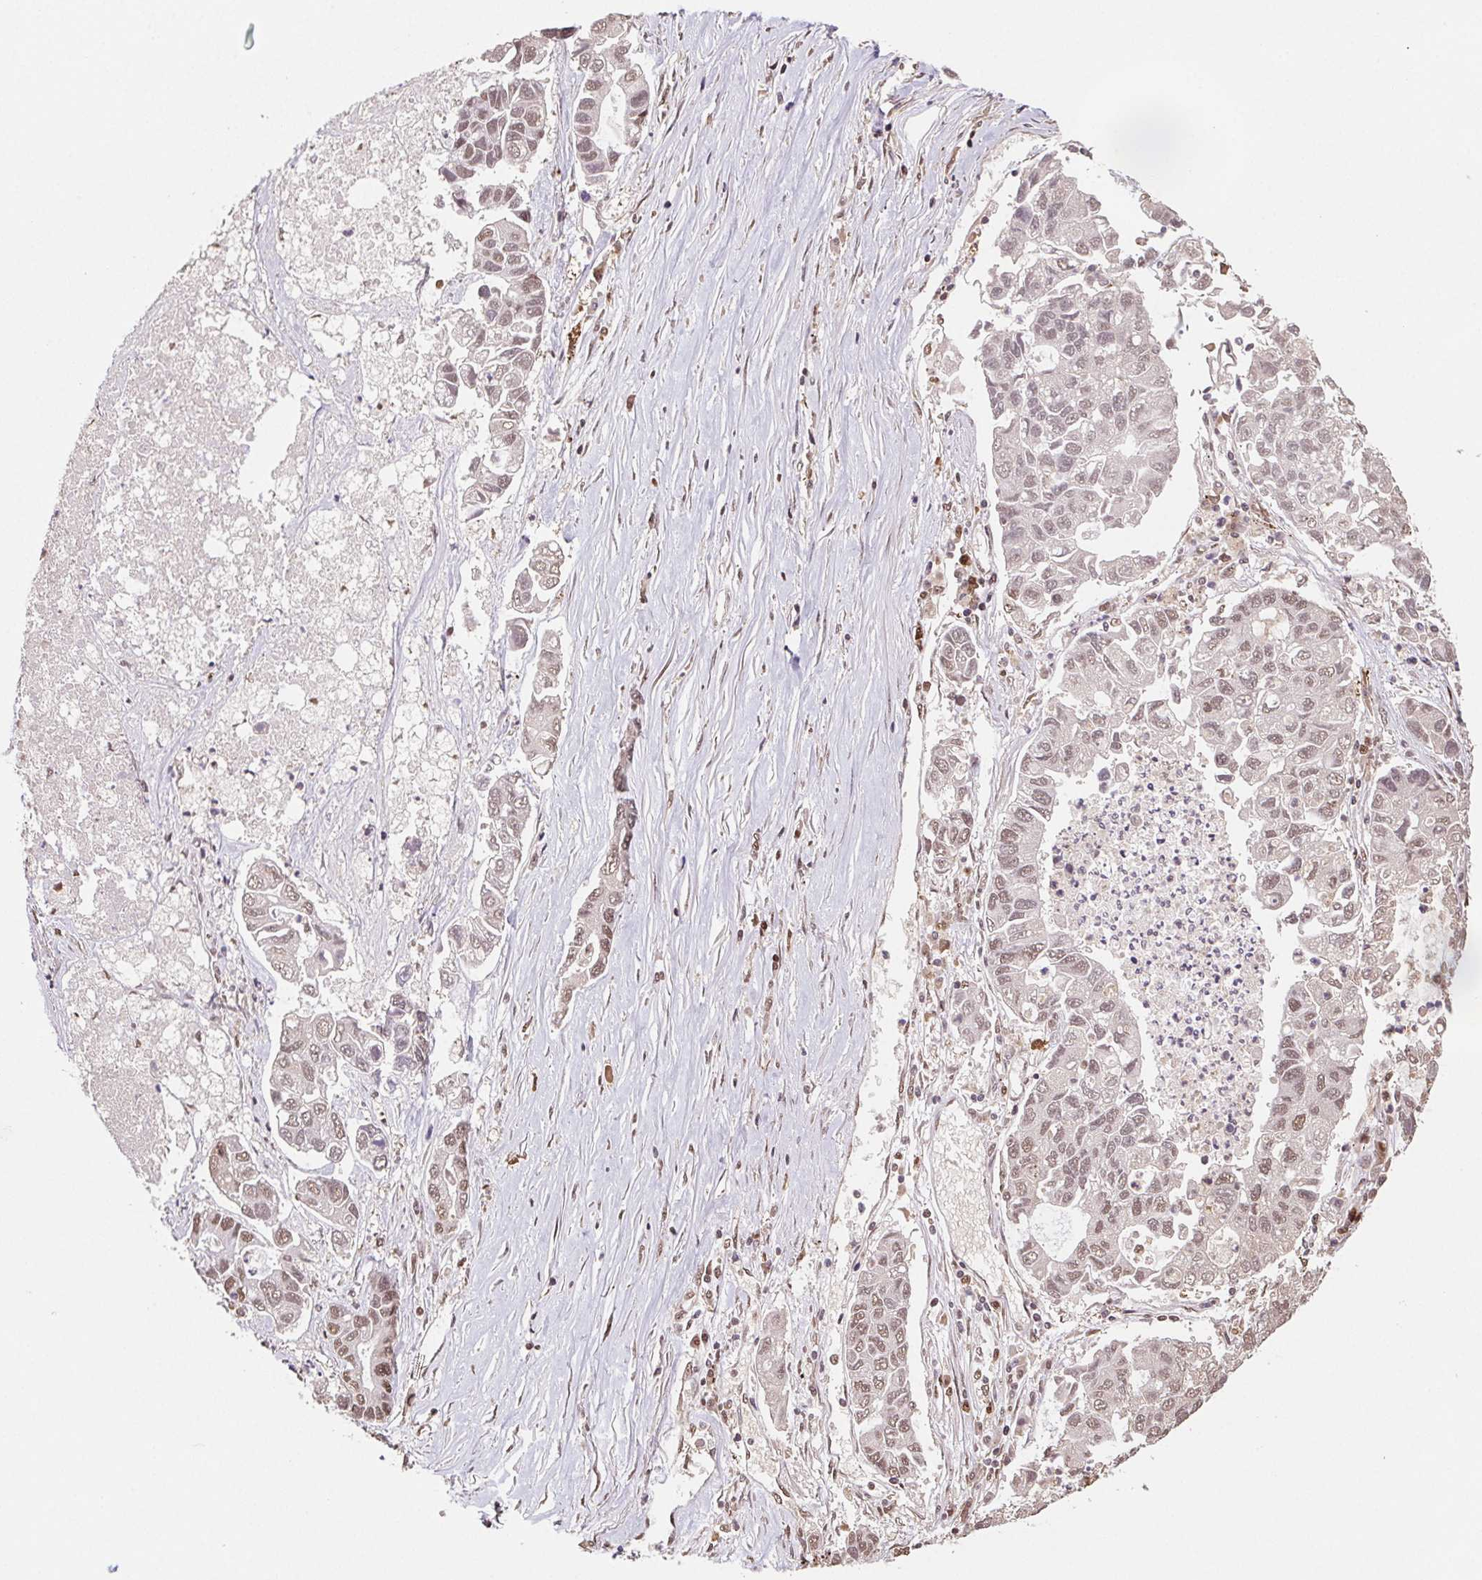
{"staining": {"intensity": "moderate", "quantity": ">75%", "location": "nuclear"}, "tissue": "lung cancer", "cell_type": "Tumor cells", "image_type": "cancer", "snomed": [{"axis": "morphology", "description": "Adenocarcinoma, NOS"}, {"axis": "topography", "description": "Bronchus"}, {"axis": "topography", "description": "Lung"}], "caption": "This is a micrograph of IHC staining of lung cancer (adenocarcinoma), which shows moderate expression in the nuclear of tumor cells.", "gene": "SET", "patient": {"sex": "female", "age": 51}}